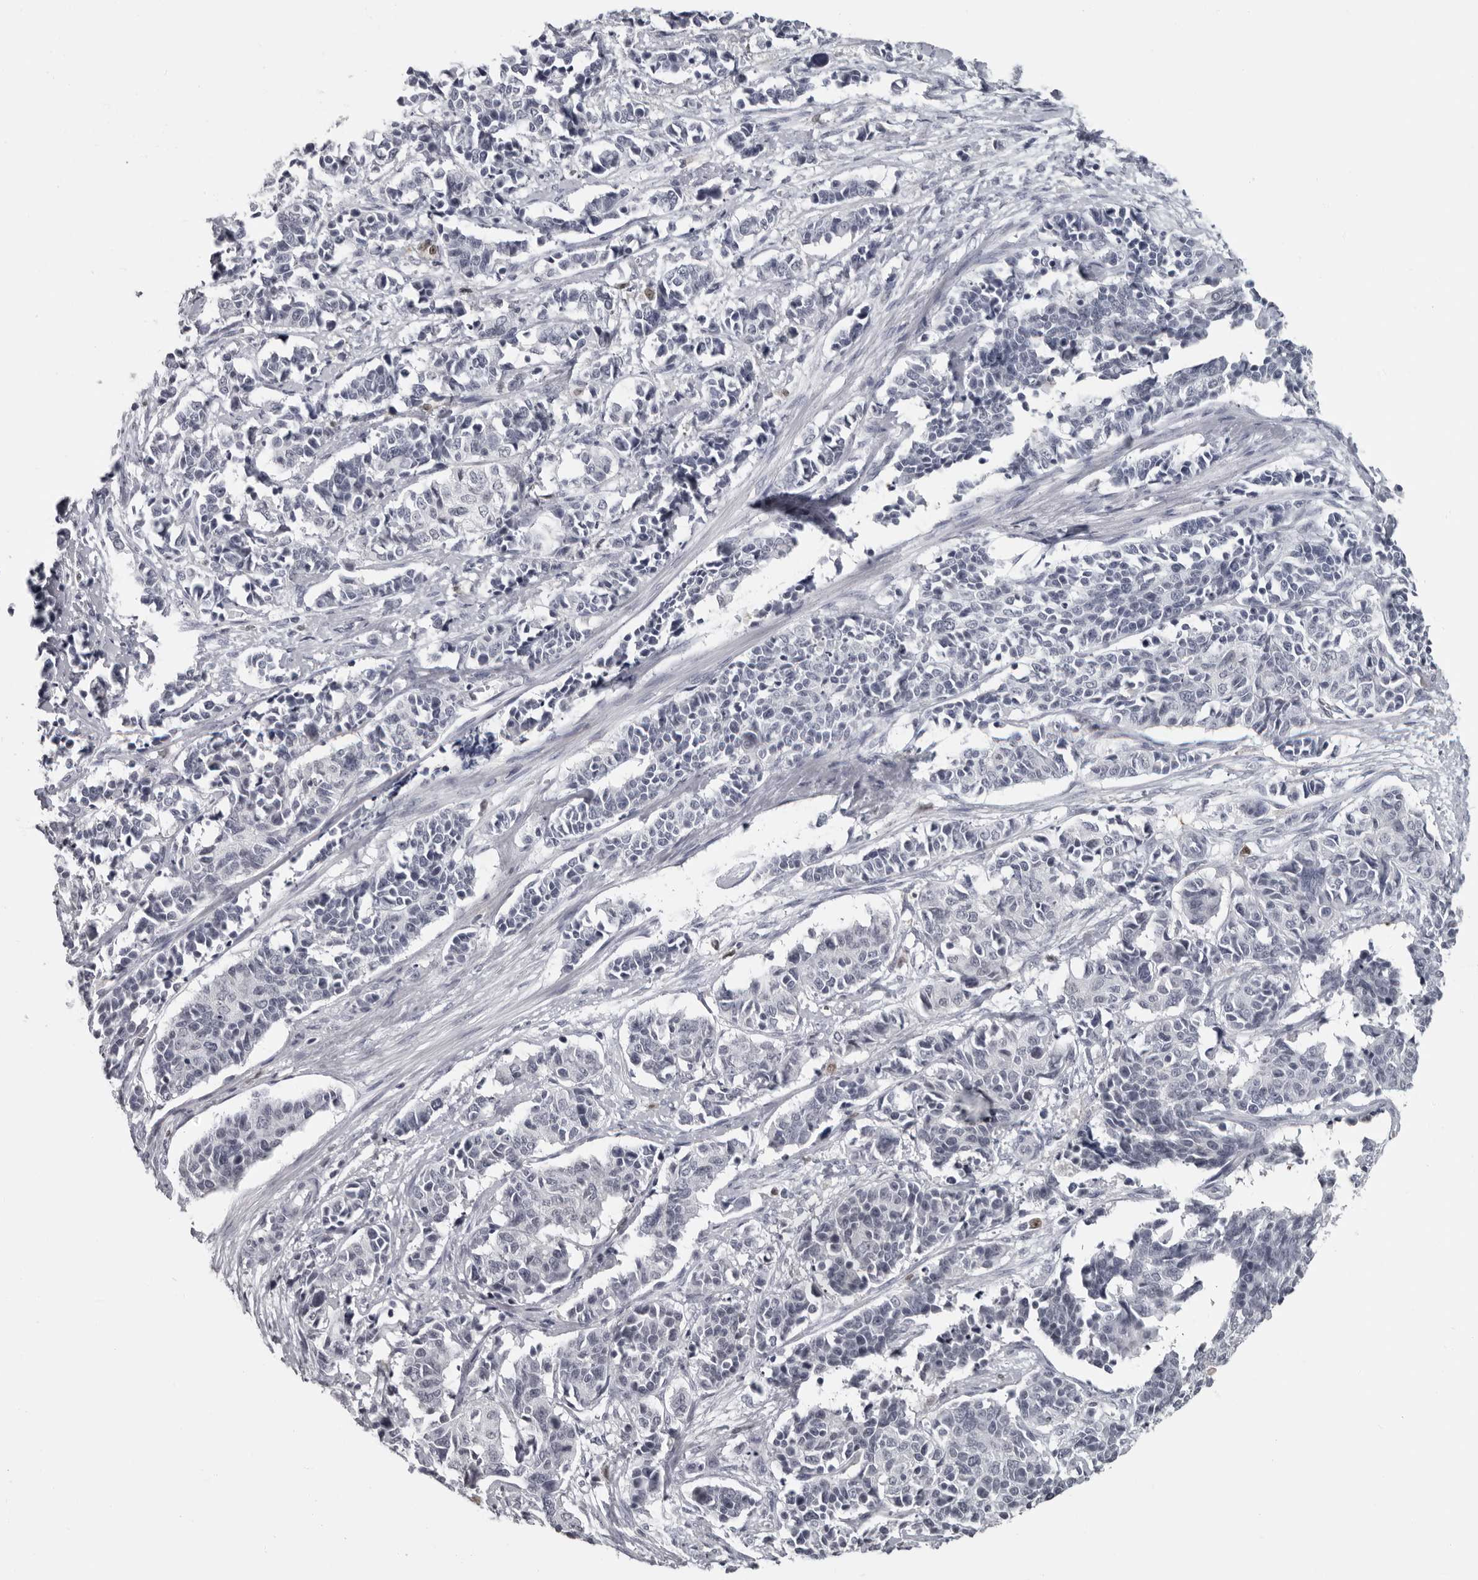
{"staining": {"intensity": "negative", "quantity": "none", "location": "none"}, "tissue": "cervical cancer", "cell_type": "Tumor cells", "image_type": "cancer", "snomed": [{"axis": "morphology", "description": "Normal tissue, NOS"}, {"axis": "morphology", "description": "Squamous cell carcinoma, NOS"}, {"axis": "topography", "description": "Cervix"}], "caption": "IHC photomicrograph of human cervical squamous cell carcinoma stained for a protein (brown), which reveals no staining in tumor cells.", "gene": "LZIC", "patient": {"sex": "female", "age": 35}}